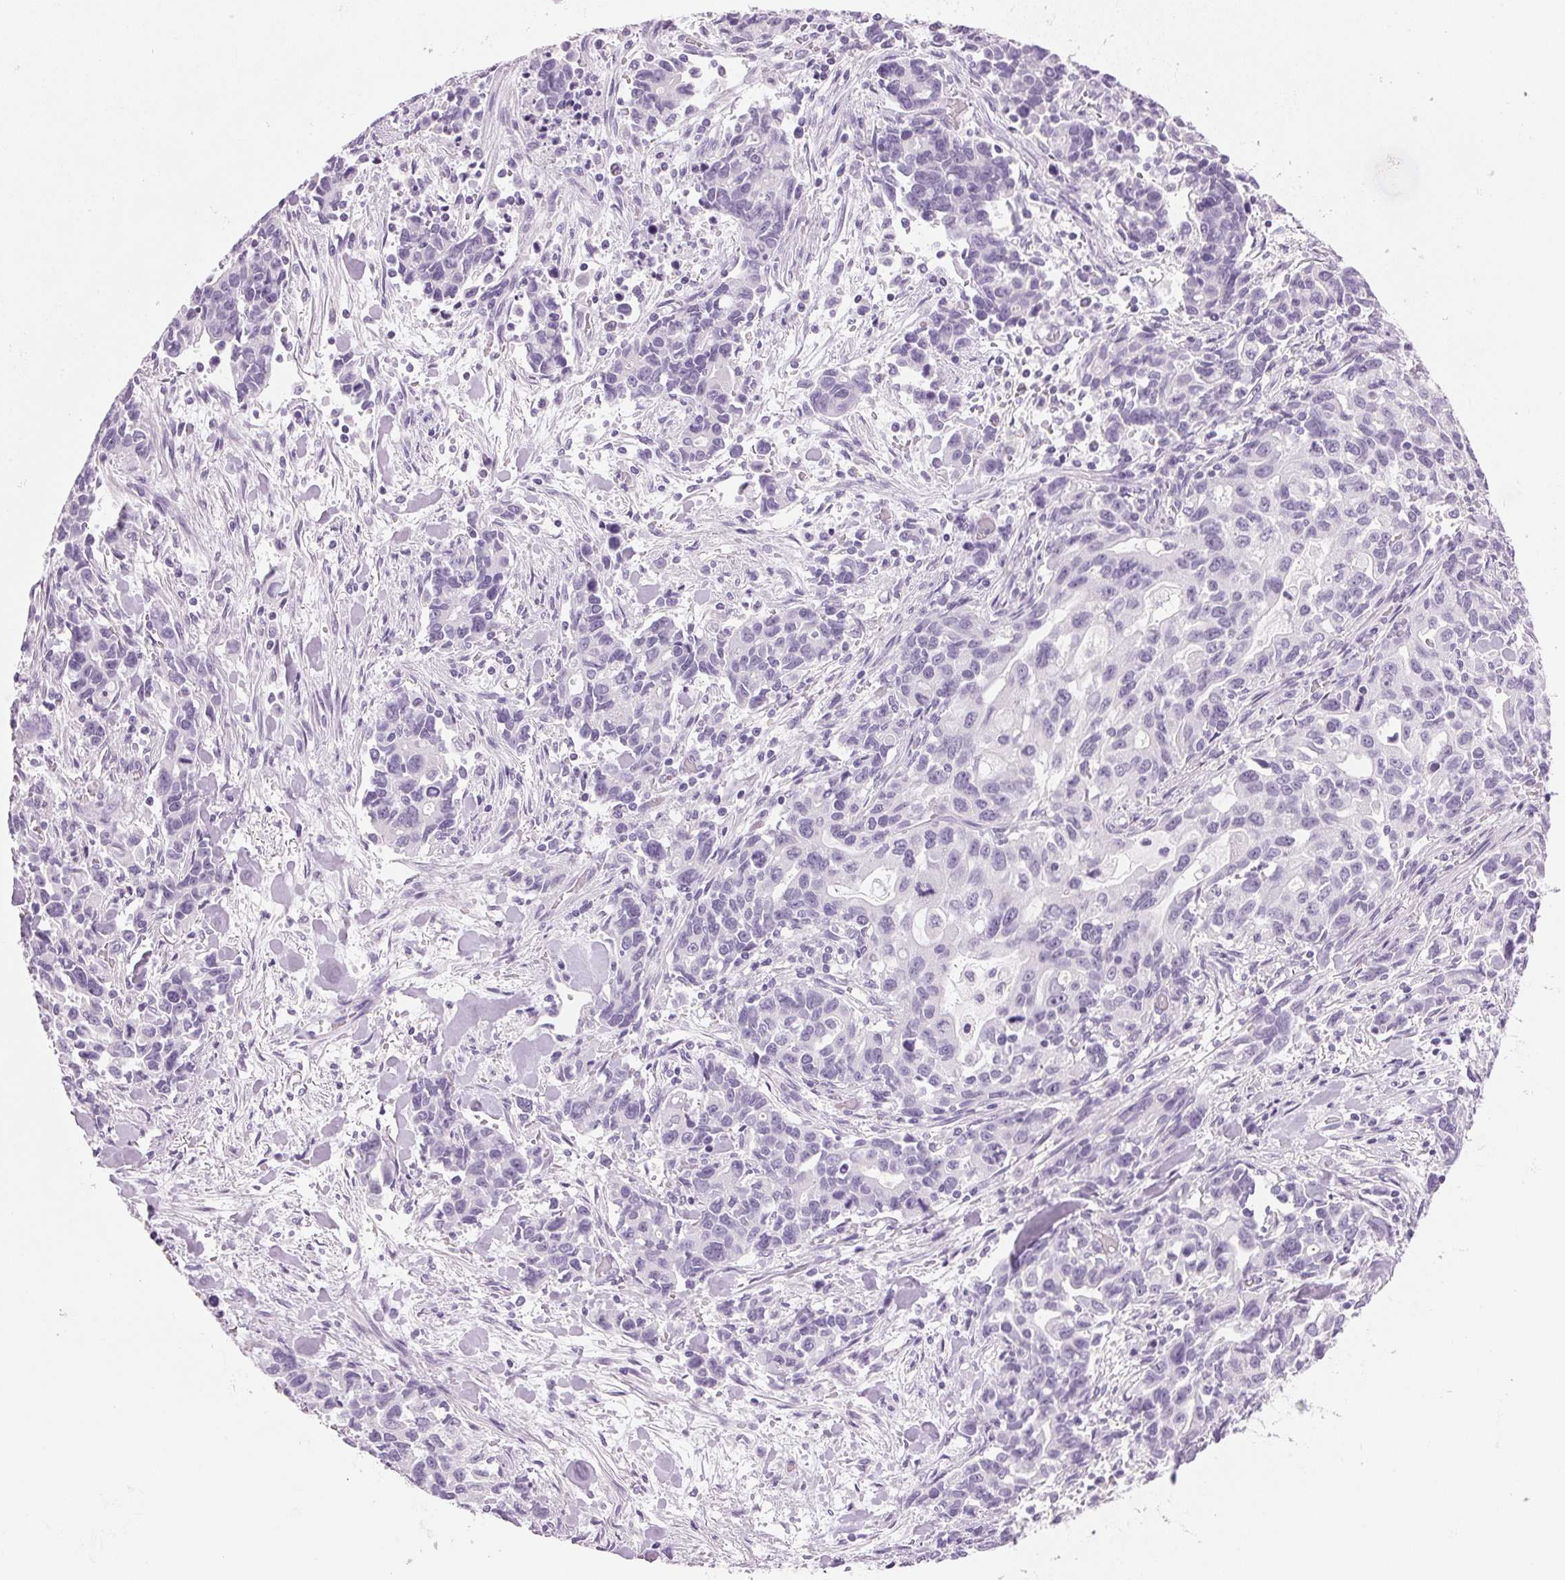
{"staining": {"intensity": "negative", "quantity": "none", "location": "none"}, "tissue": "stomach cancer", "cell_type": "Tumor cells", "image_type": "cancer", "snomed": [{"axis": "morphology", "description": "Adenocarcinoma, NOS"}, {"axis": "topography", "description": "Stomach, upper"}], "caption": "A photomicrograph of human stomach cancer is negative for staining in tumor cells. Nuclei are stained in blue.", "gene": "IGFBP1", "patient": {"sex": "male", "age": 85}}